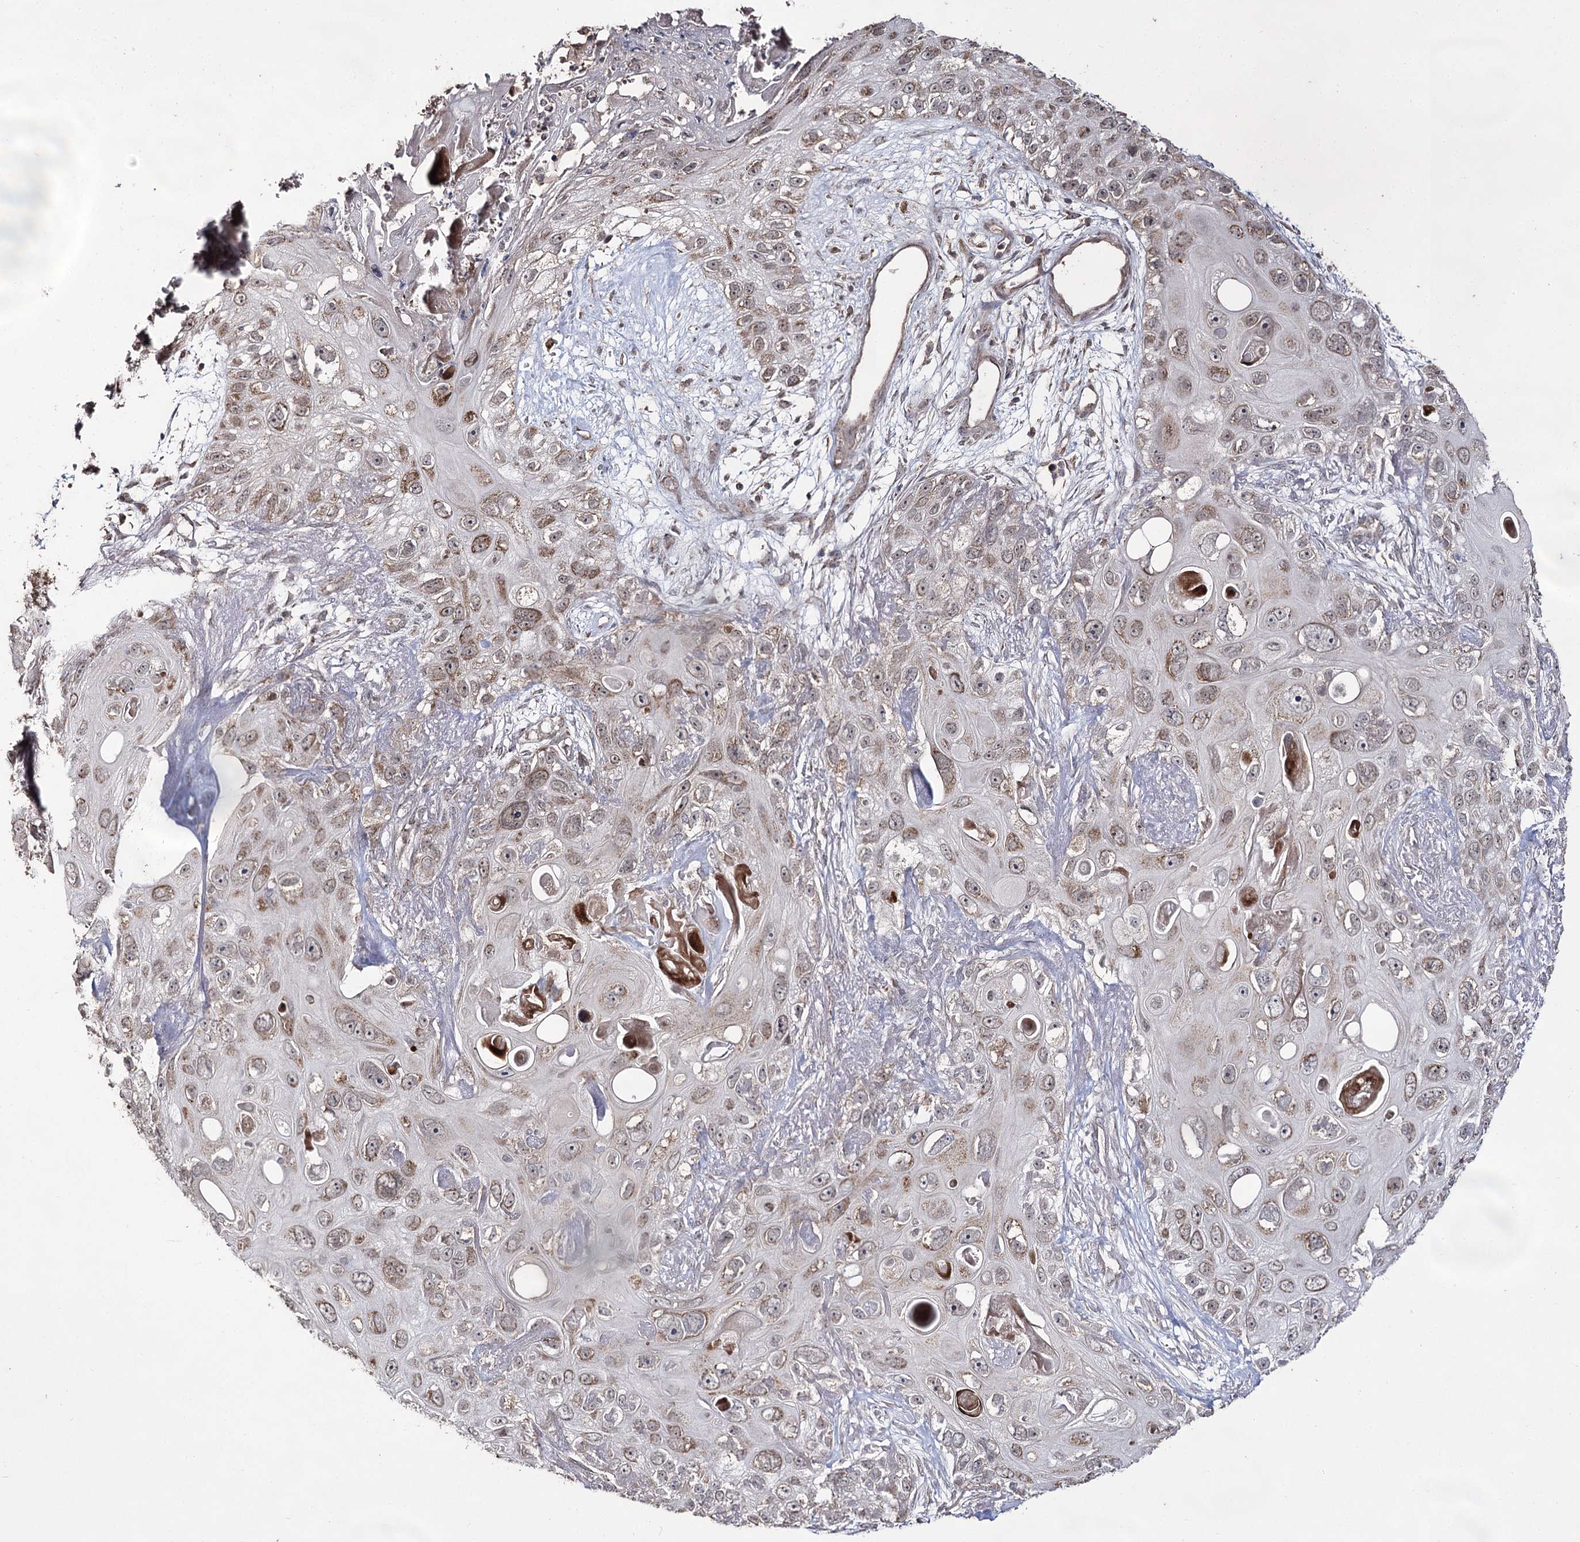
{"staining": {"intensity": "weak", "quantity": ">75%", "location": "cytoplasmic/membranous"}, "tissue": "skin cancer", "cell_type": "Tumor cells", "image_type": "cancer", "snomed": [{"axis": "morphology", "description": "Normal tissue, NOS"}, {"axis": "morphology", "description": "Squamous cell carcinoma, NOS"}, {"axis": "topography", "description": "Skin"}], "caption": "Squamous cell carcinoma (skin) was stained to show a protein in brown. There is low levels of weak cytoplasmic/membranous staining in approximately >75% of tumor cells.", "gene": "ACTR6", "patient": {"sex": "male", "age": 72}}